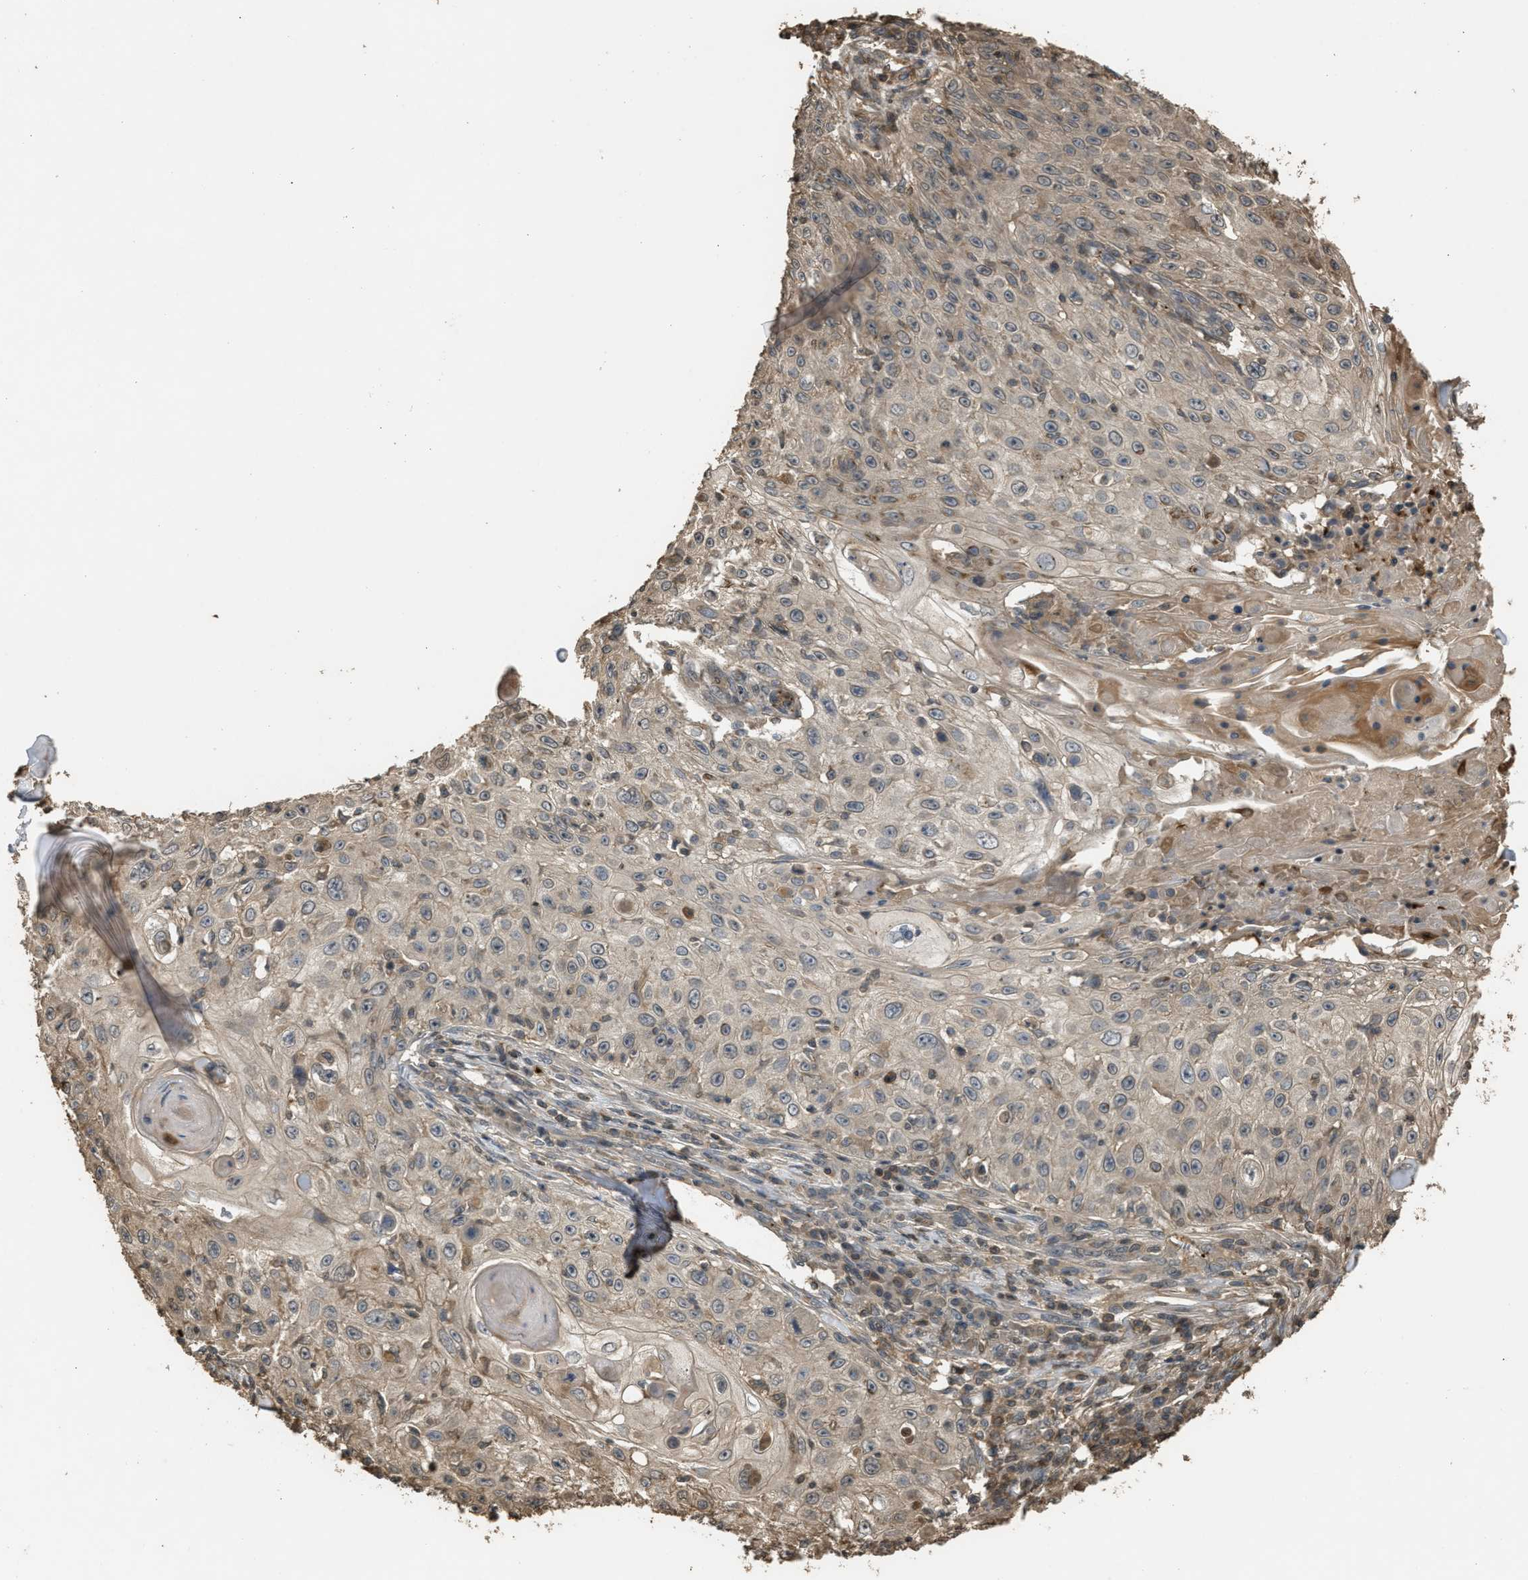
{"staining": {"intensity": "weak", "quantity": "<25%", "location": "cytoplasmic/membranous"}, "tissue": "skin cancer", "cell_type": "Tumor cells", "image_type": "cancer", "snomed": [{"axis": "morphology", "description": "Squamous cell carcinoma, NOS"}, {"axis": "topography", "description": "Skin"}], "caption": "An image of skin cancer stained for a protein demonstrates no brown staining in tumor cells.", "gene": "ARHGDIA", "patient": {"sex": "male", "age": 86}}